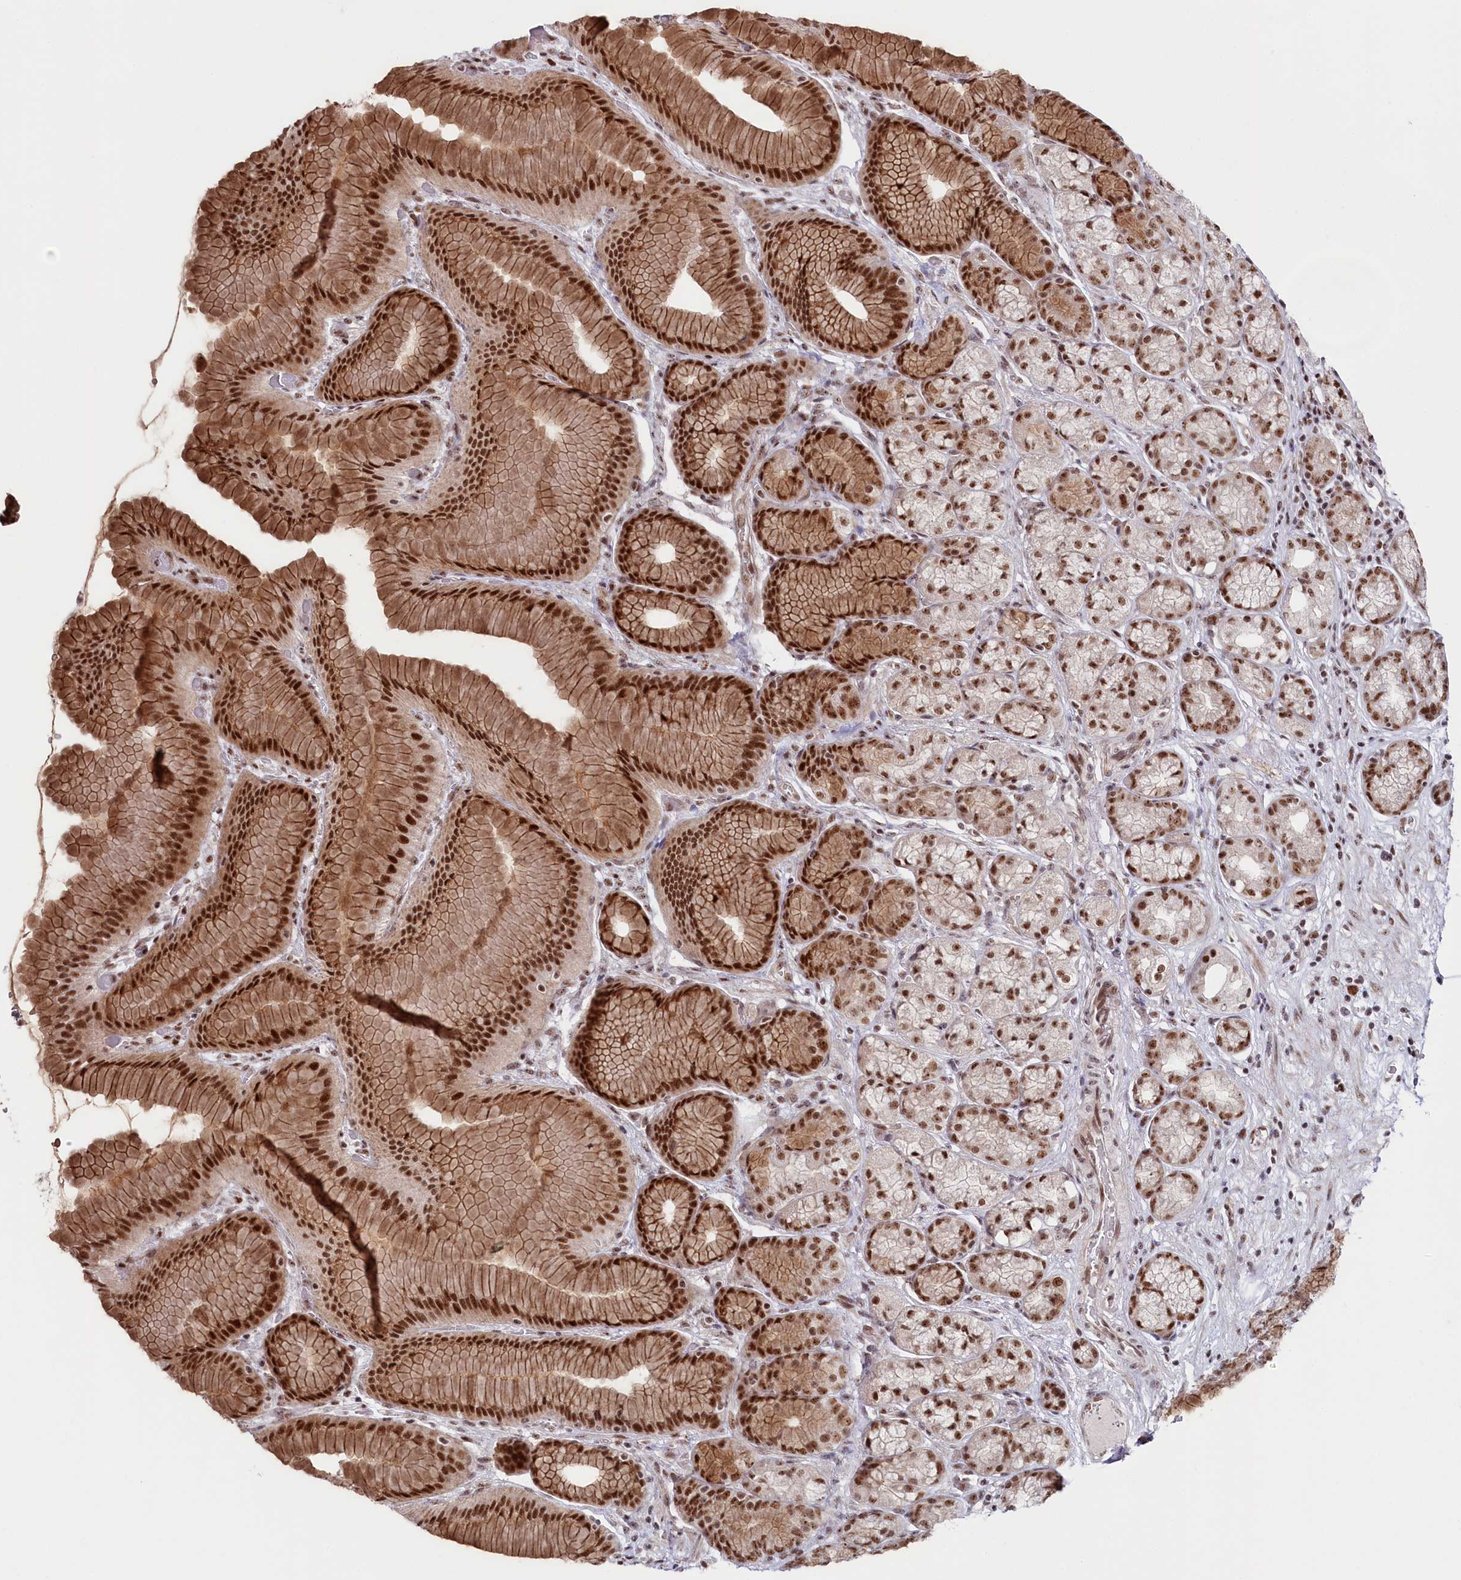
{"staining": {"intensity": "strong", "quantity": ">75%", "location": "cytoplasmic/membranous,nuclear"}, "tissue": "stomach", "cell_type": "Glandular cells", "image_type": "normal", "snomed": [{"axis": "morphology", "description": "Normal tissue, NOS"}, {"axis": "morphology", "description": "Adenocarcinoma, NOS"}, {"axis": "morphology", "description": "Adenocarcinoma, High grade"}, {"axis": "topography", "description": "Stomach, upper"}, {"axis": "topography", "description": "Stomach"}], "caption": "Glandular cells exhibit high levels of strong cytoplasmic/membranous,nuclear staining in approximately >75% of cells in unremarkable human stomach. Immunohistochemistry stains the protein of interest in brown and the nuclei are stained blue.", "gene": "POLR2H", "patient": {"sex": "female", "age": 65}}